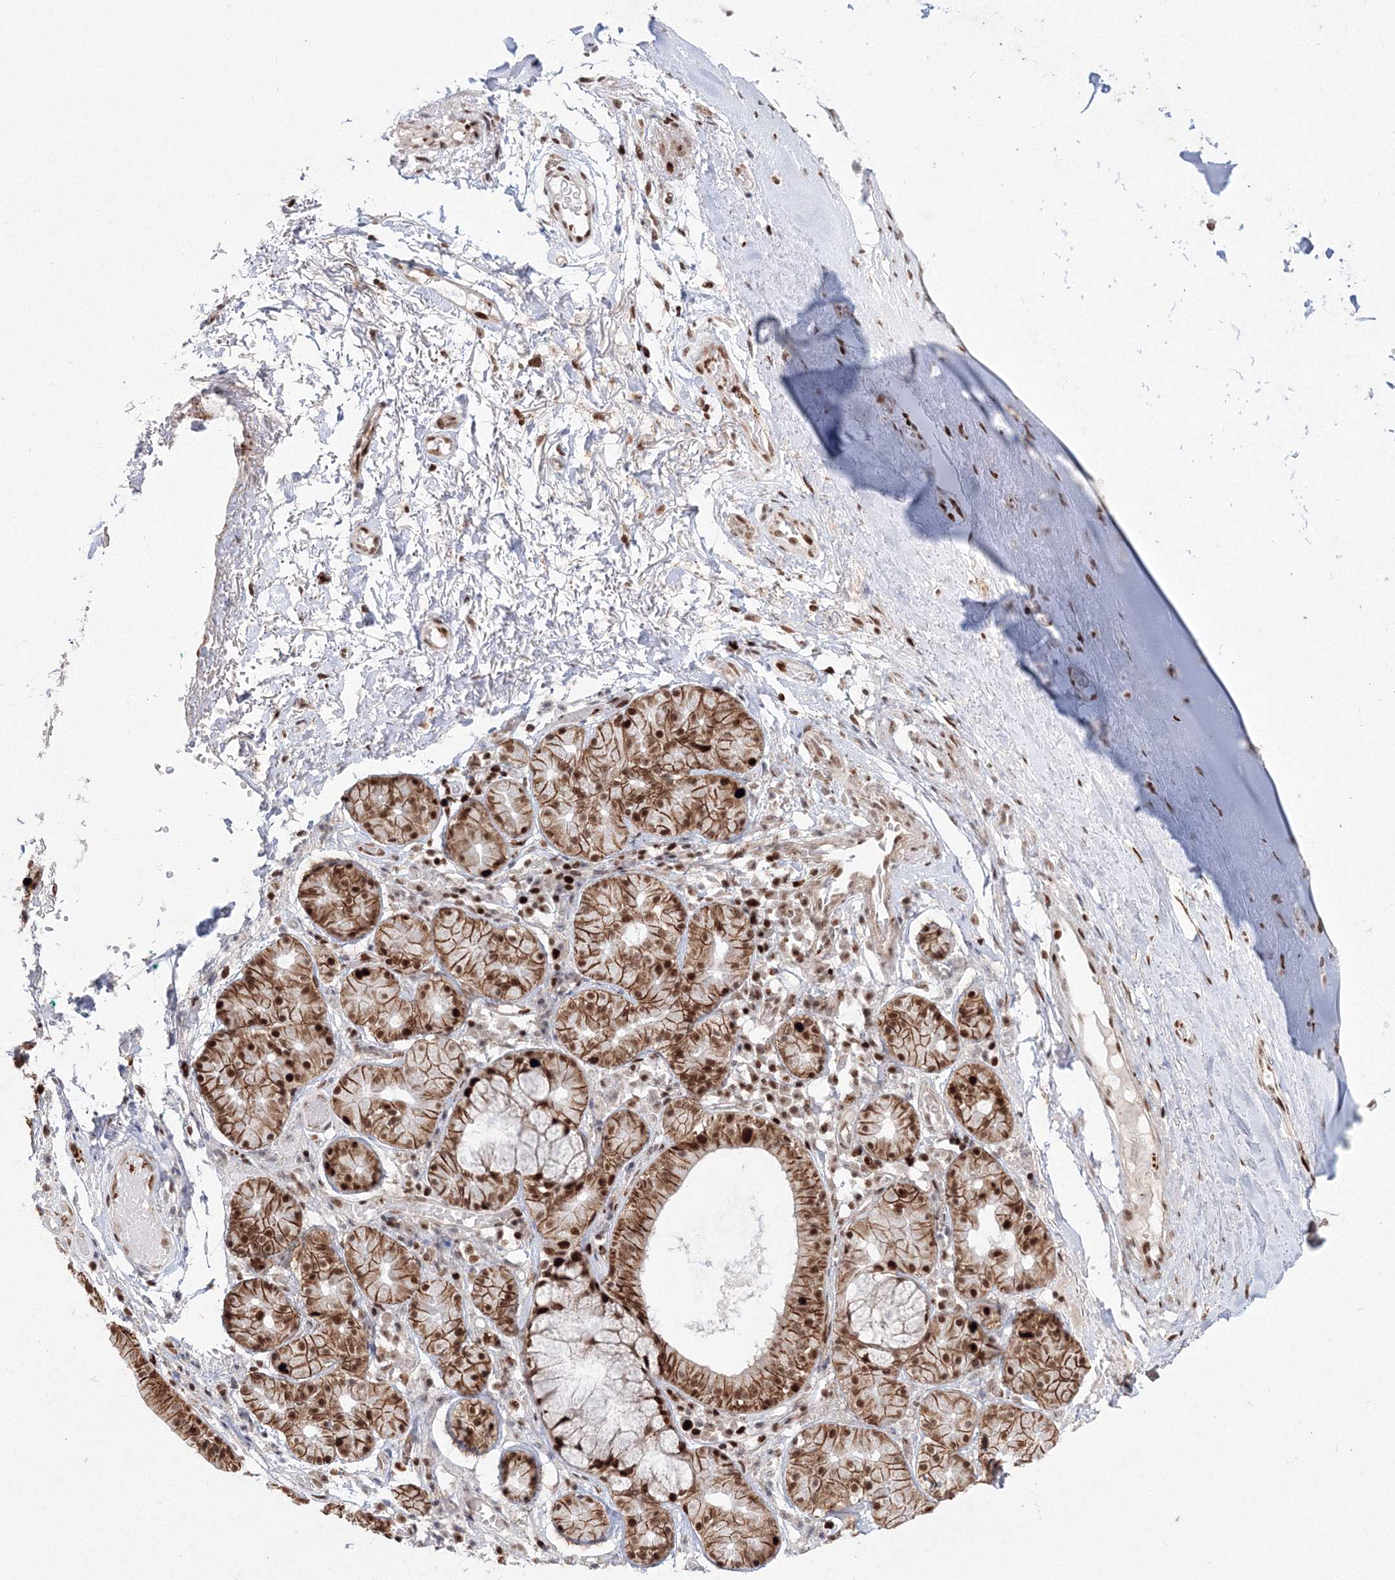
{"staining": {"intensity": "negative", "quantity": "none", "location": "none"}, "tissue": "adipose tissue", "cell_type": "Adipocytes", "image_type": "normal", "snomed": [{"axis": "morphology", "description": "Normal tissue, NOS"}, {"axis": "morphology", "description": "Basal cell carcinoma"}, {"axis": "topography", "description": "Cartilage tissue"}, {"axis": "topography", "description": "Nasopharynx"}, {"axis": "topography", "description": "Oral tissue"}], "caption": "A high-resolution micrograph shows immunohistochemistry (IHC) staining of benign adipose tissue, which reveals no significant positivity in adipocytes.", "gene": "LIG1", "patient": {"sex": "female", "age": 77}}